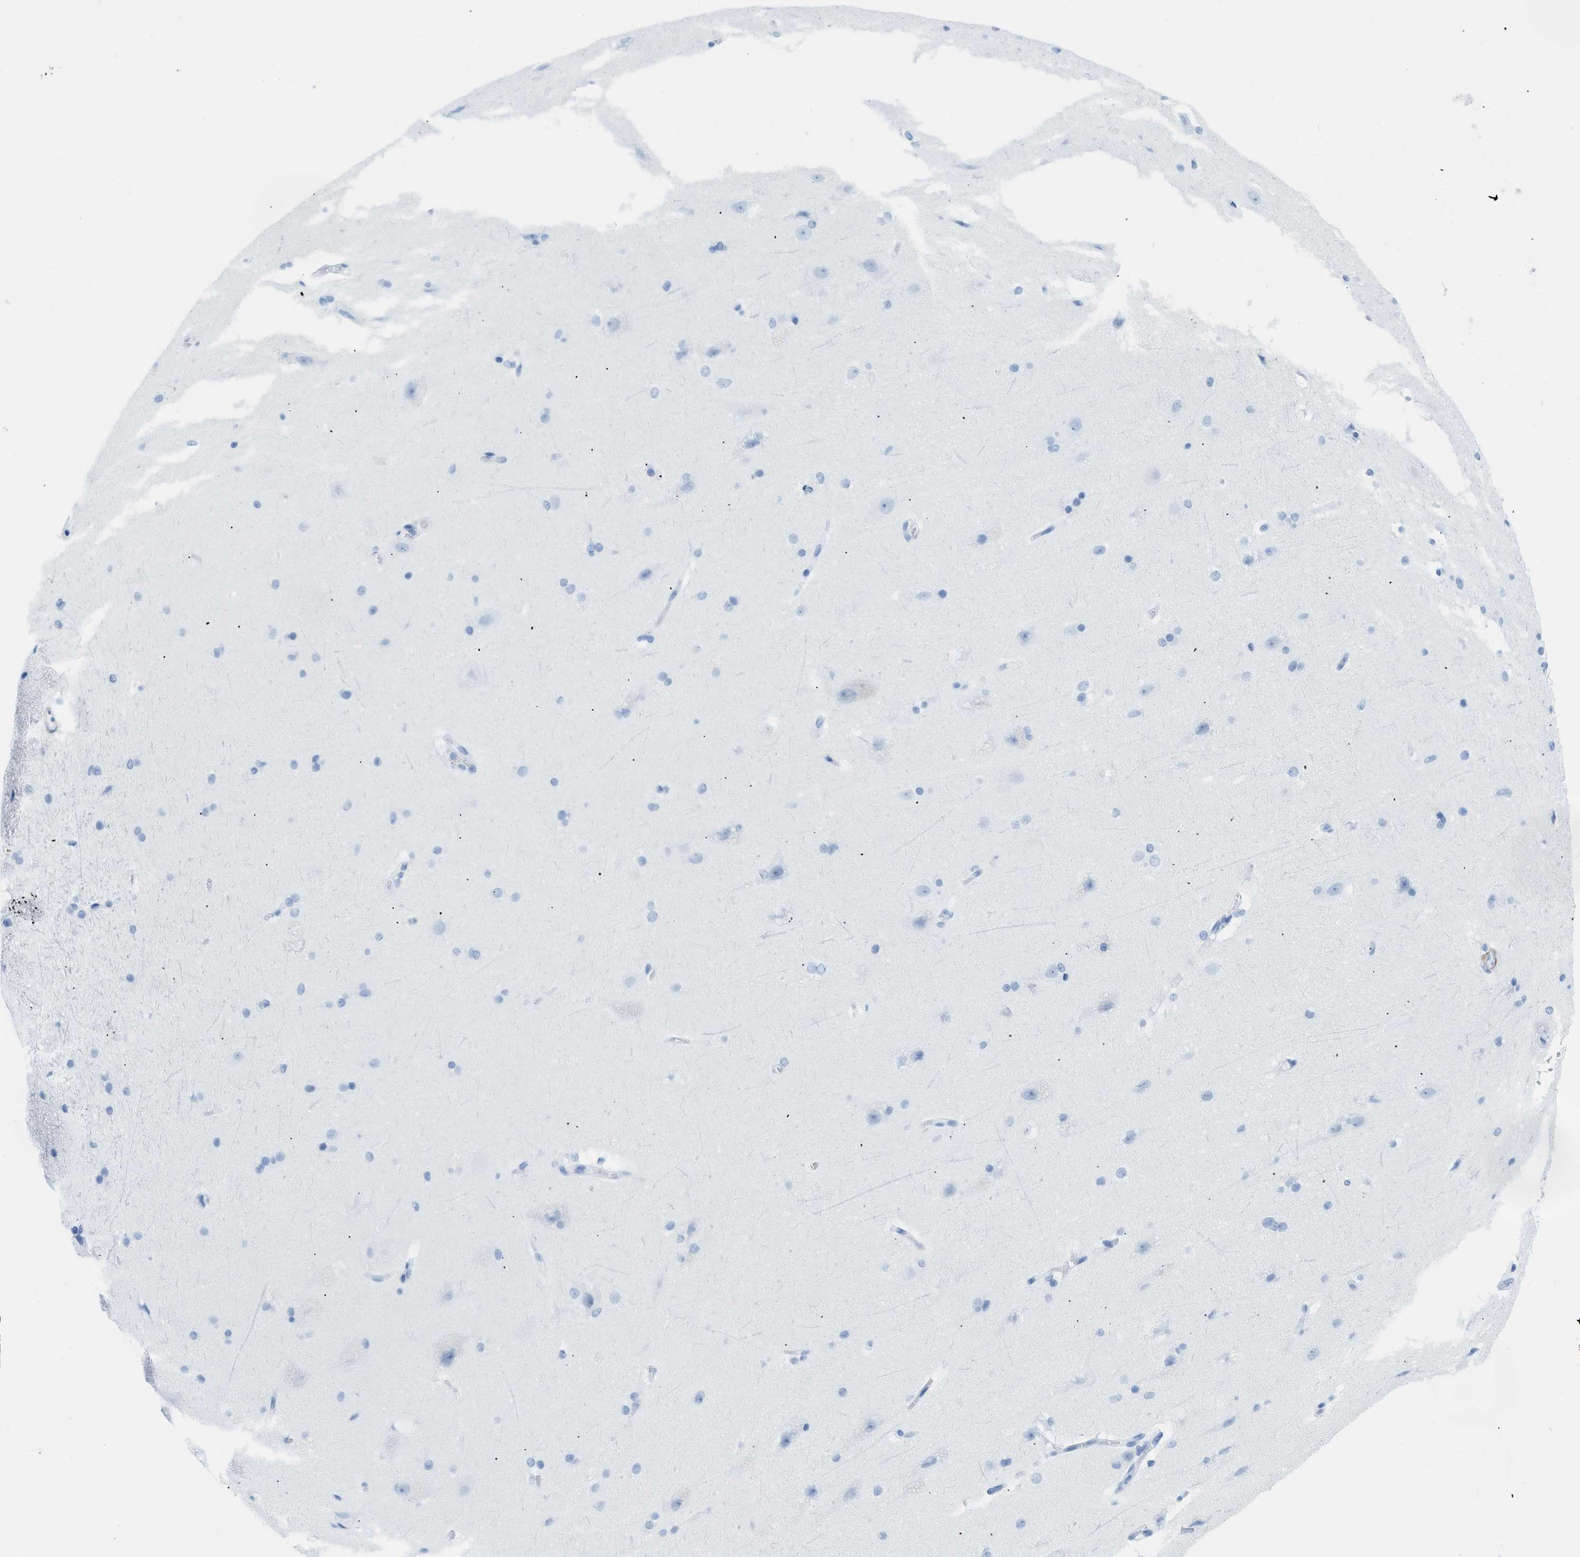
{"staining": {"intensity": "negative", "quantity": "none", "location": "none"}, "tissue": "cerebral cortex", "cell_type": "Endothelial cells", "image_type": "normal", "snomed": [{"axis": "morphology", "description": "Normal tissue, NOS"}, {"axis": "topography", "description": "Cerebral cortex"}, {"axis": "topography", "description": "Hippocampus"}], "caption": "High magnification brightfield microscopy of benign cerebral cortex stained with DAB (3,3'-diaminobenzidine) (brown) and counterstained with hematoxylin (blue): endothelial cells show no significant staining. The staining was performed using DAB to visualize the protein expression in brown, while the nuclei were stained in blue with hematoxylin (Magnification: 20x).", "gene": "DES", "patient": {"sex": "female", "age": 19}}